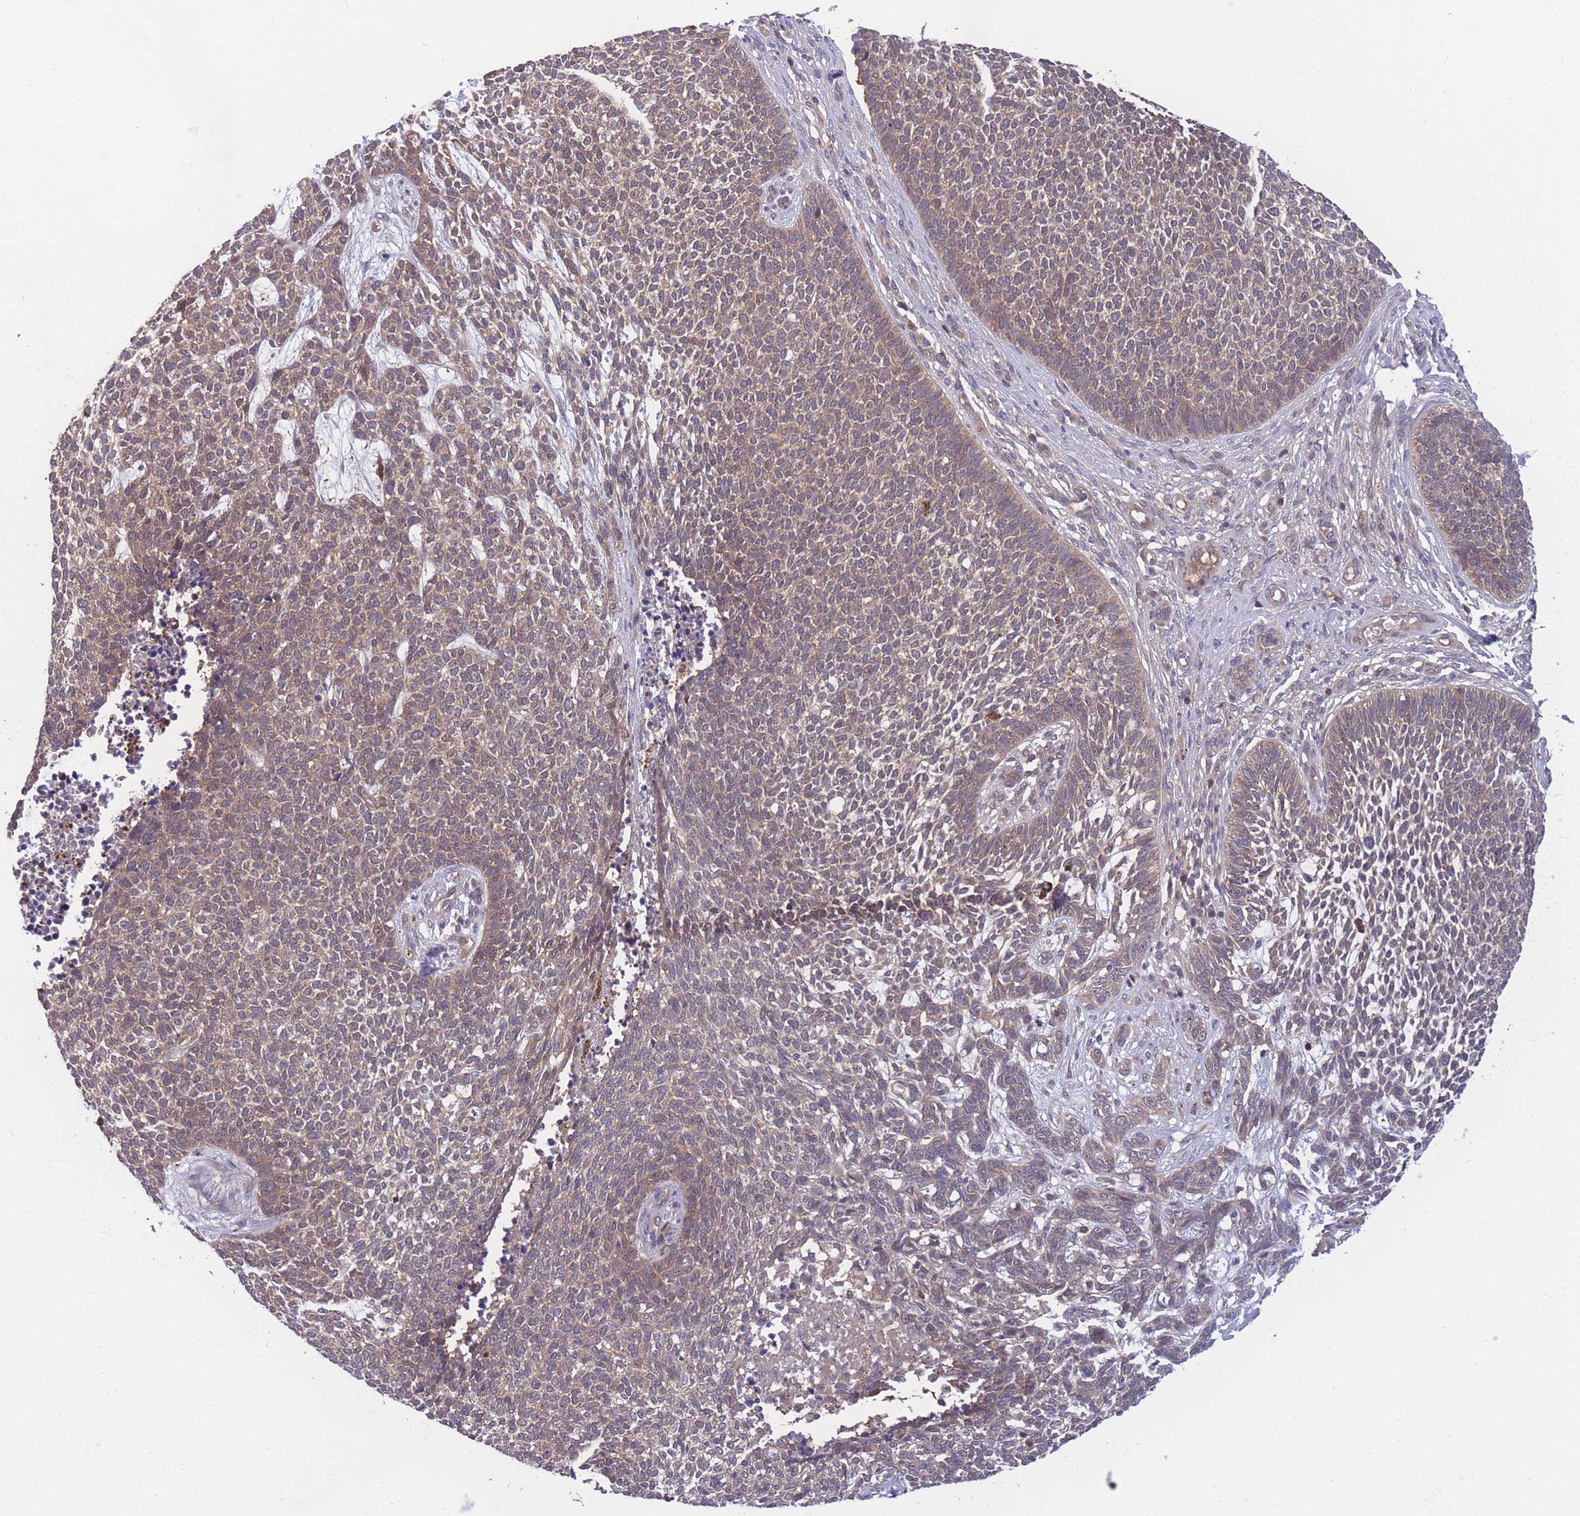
{"staining": {"intensity": "moderate", "quantity": ">75%", "location": "cytoplasmic/membranous"}, "tissue": "skin cancer", "cell_type": "Tumor cells", "image_type": "cancer", "snomed": [{"axis": "morphology", "description": "Basal cell carcinoma"}, {"axis": "topography", "description": "Skin"}], "caption": "Tumor cells exhibit moderate cytoplasmic/membranous expression in about >75% of cells in skin cancer.", "gene": "UBE2N", "patient": {"sex": "female", "age": 84}}